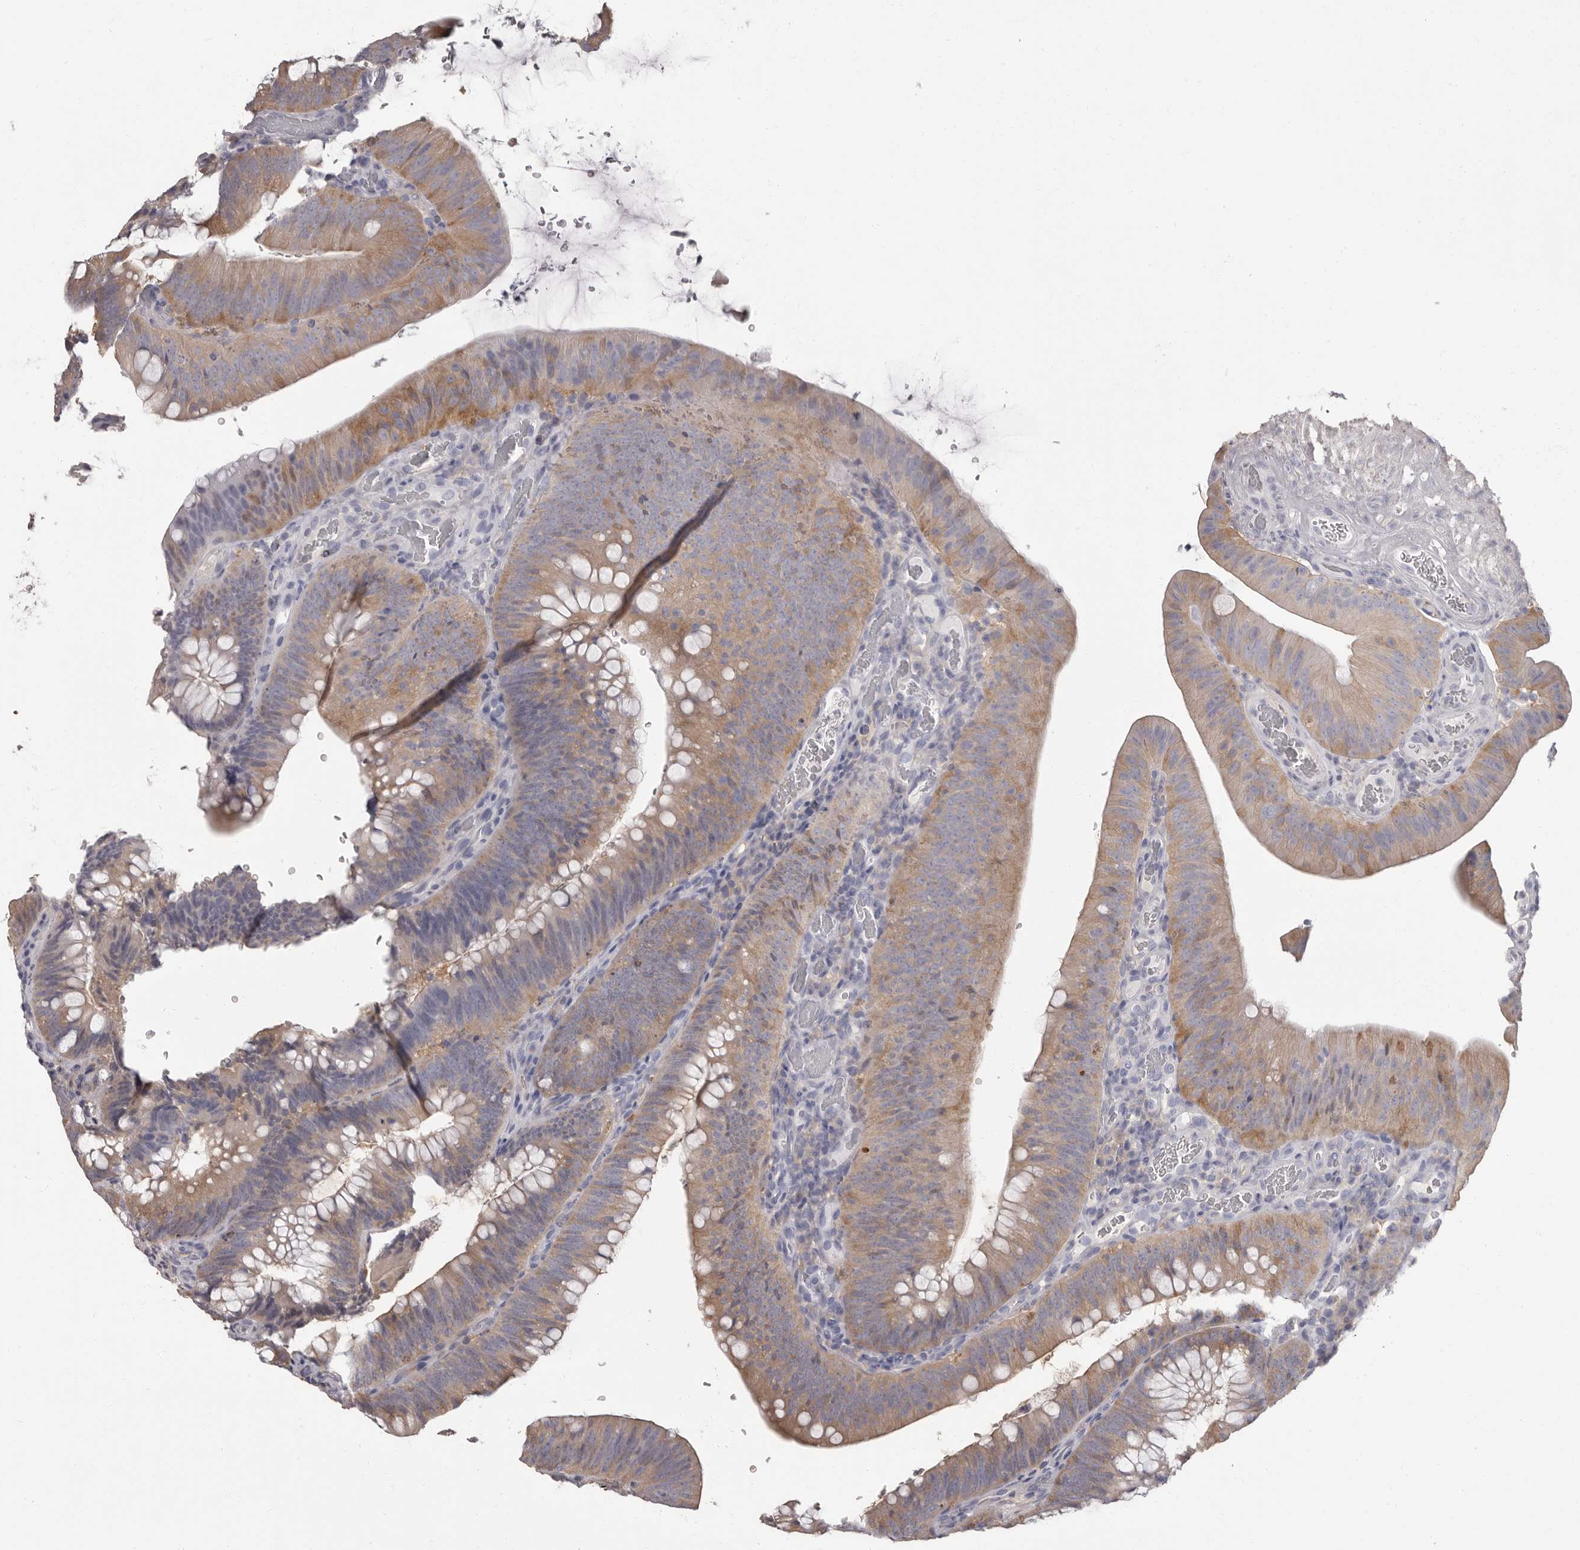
{"staining": {"intensity": "moderate", "quantity": "25%-75%", "location": "cytoplasmic/membranous"}, "tissue": "colorectal cancer", "cell_type": "Tumor cells", "image_type": "cancer", "snomed": [{"axis": "morphology", "description": "Normal tissue, NOS"}, {"axis": "topography", "description": "Colon"}], "caption": "IHC (DAB) staining of human colorectal cancer shows moderate cytoplasmic/membranous protein expression in about 25%-75% of tumor cells.", "gene": "APEH", "patient": {"sex": "female", "age": 82}}